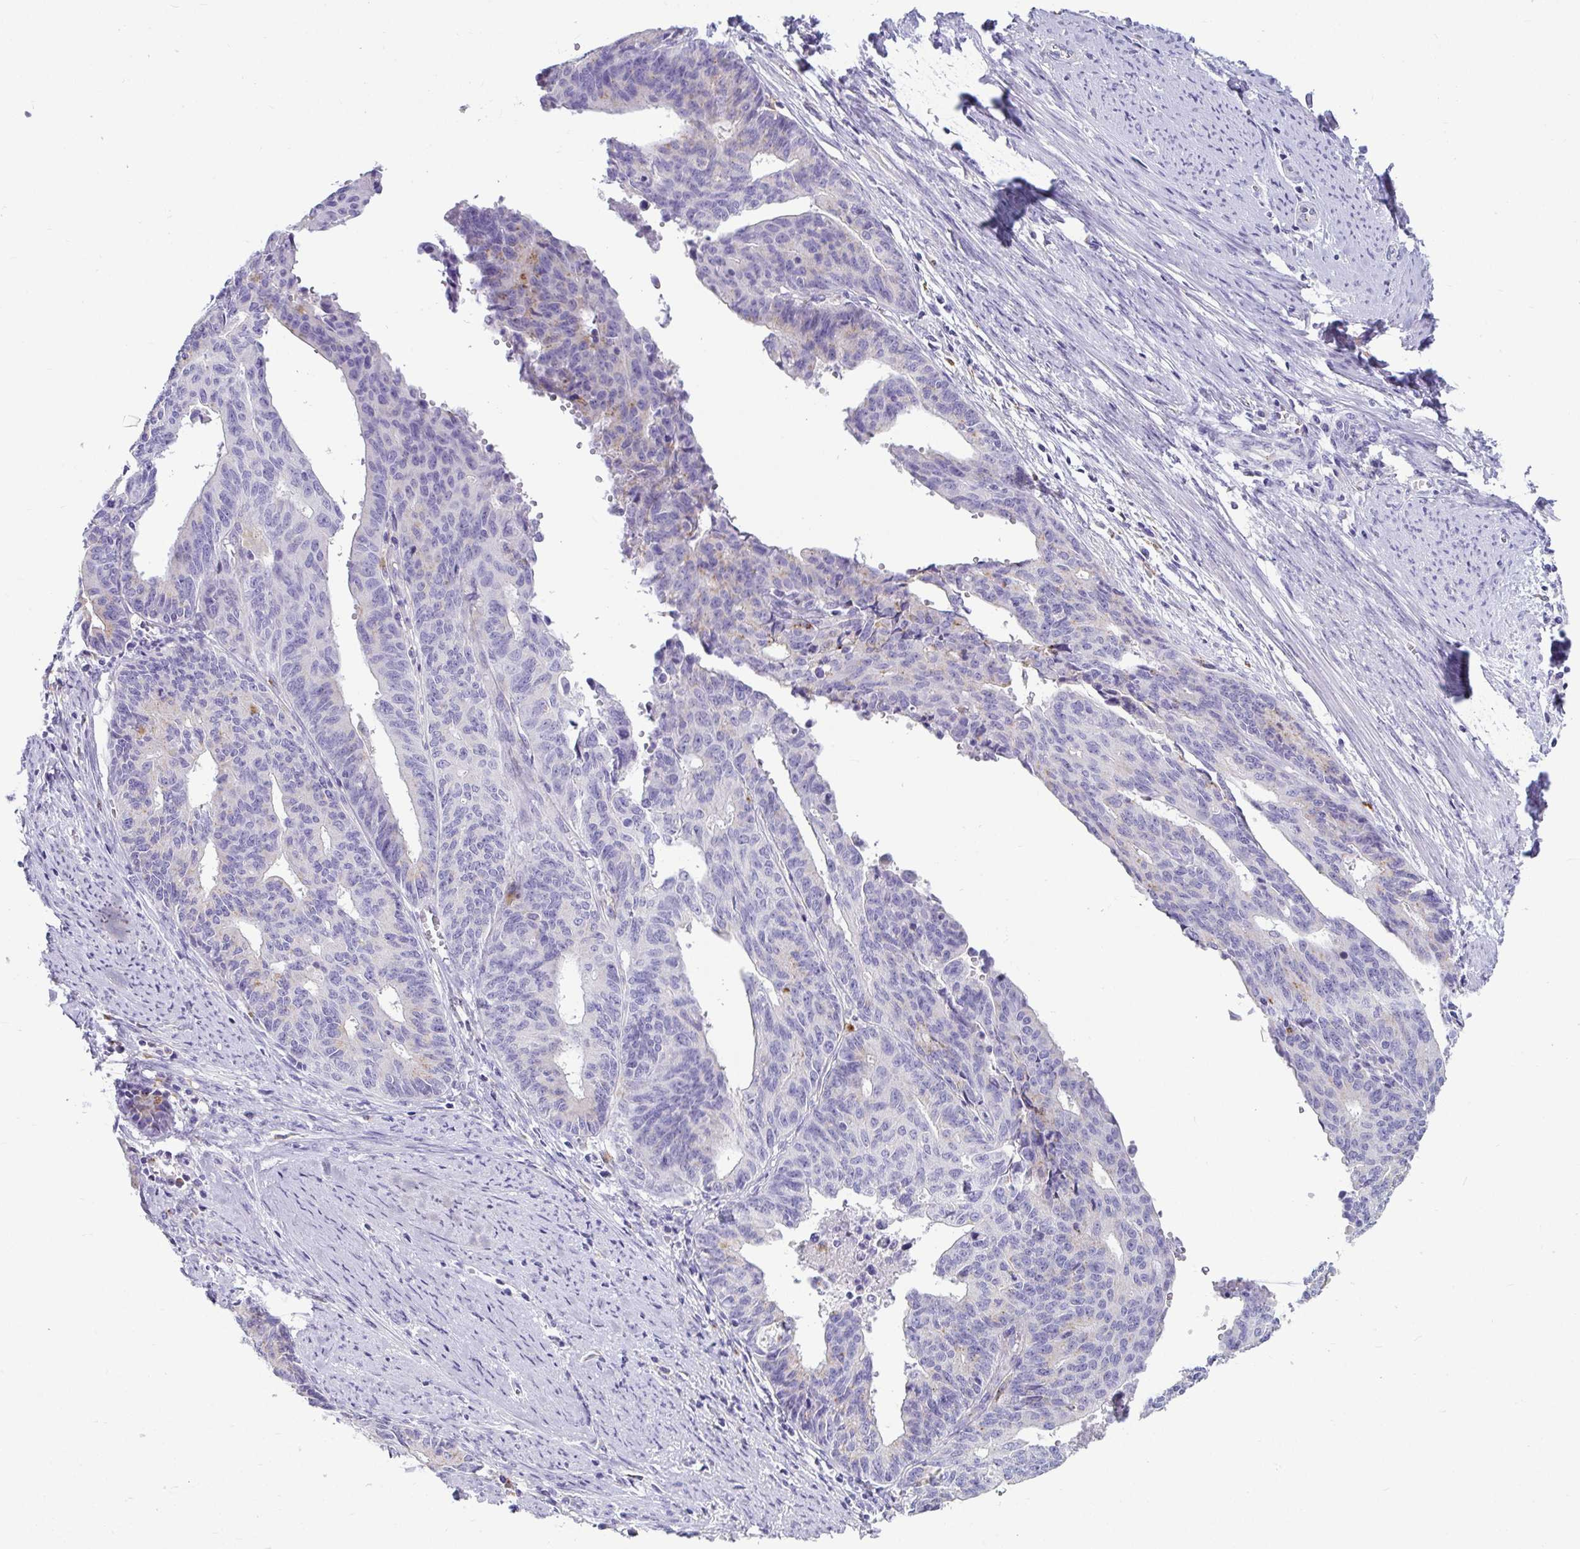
{"staining": {"intensity": "weak", "quantity": "<25%", "location": "cytoplasmic/membranous"}, "tissue": "endometrial cancer", "cell_type": "Tumor cells", "image_type": "cancer", "snomed": [{"axis": "morphology", "description": "Adenocarcinoma, NOS"}, {"axis": "topography", "description": "Endometrium"}], "caption": "This is an IHC image of adenocarcinoma (endometrial). There is no expression in tumor cells.", "gene": "CTSZ", "patient": {"sex": "female", "age": 65}}